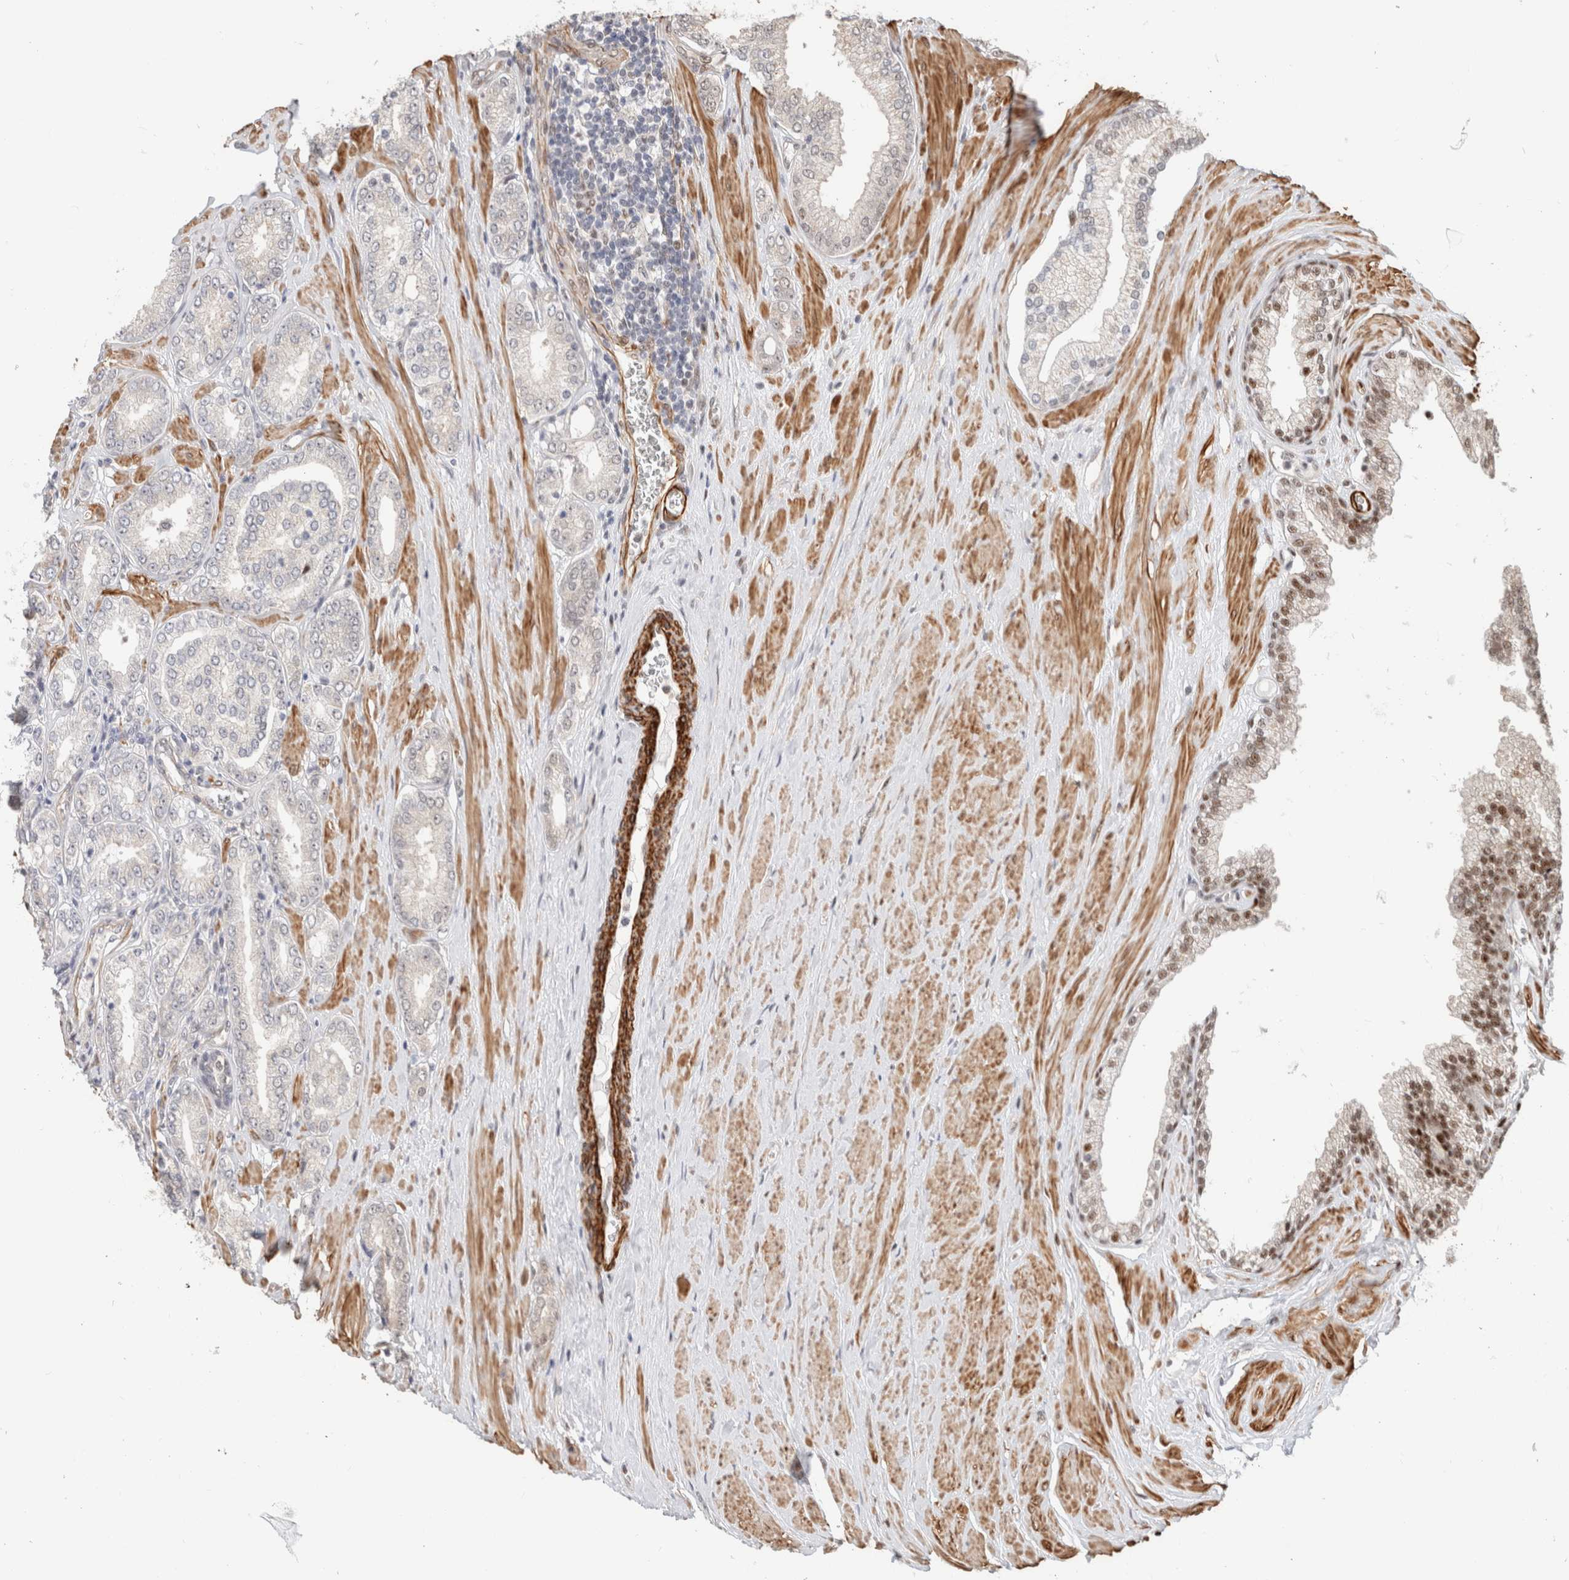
{"staining": {"intensity": "weak", "quantity": "<25%", "location": "nuclear"}, "tissue": "prostate cancer", "cell_type": "Tumor cells", "image_type": "cancer", "snomed": [{"axis": "morphology", "description": "Adenocarcinoma, Low grade"}, {"axis": "topography", "description": "Prostate"}], "caption": "Tumor cells are negative for brown protein staining in prostate cancer. (Stains: DAB immunohistochemistry with hematoxylin counter stain, Microscopy: brightfield microscopy at high magnification).", "gene": "ID3", "patient": {"sex": "male", "age": 62}}